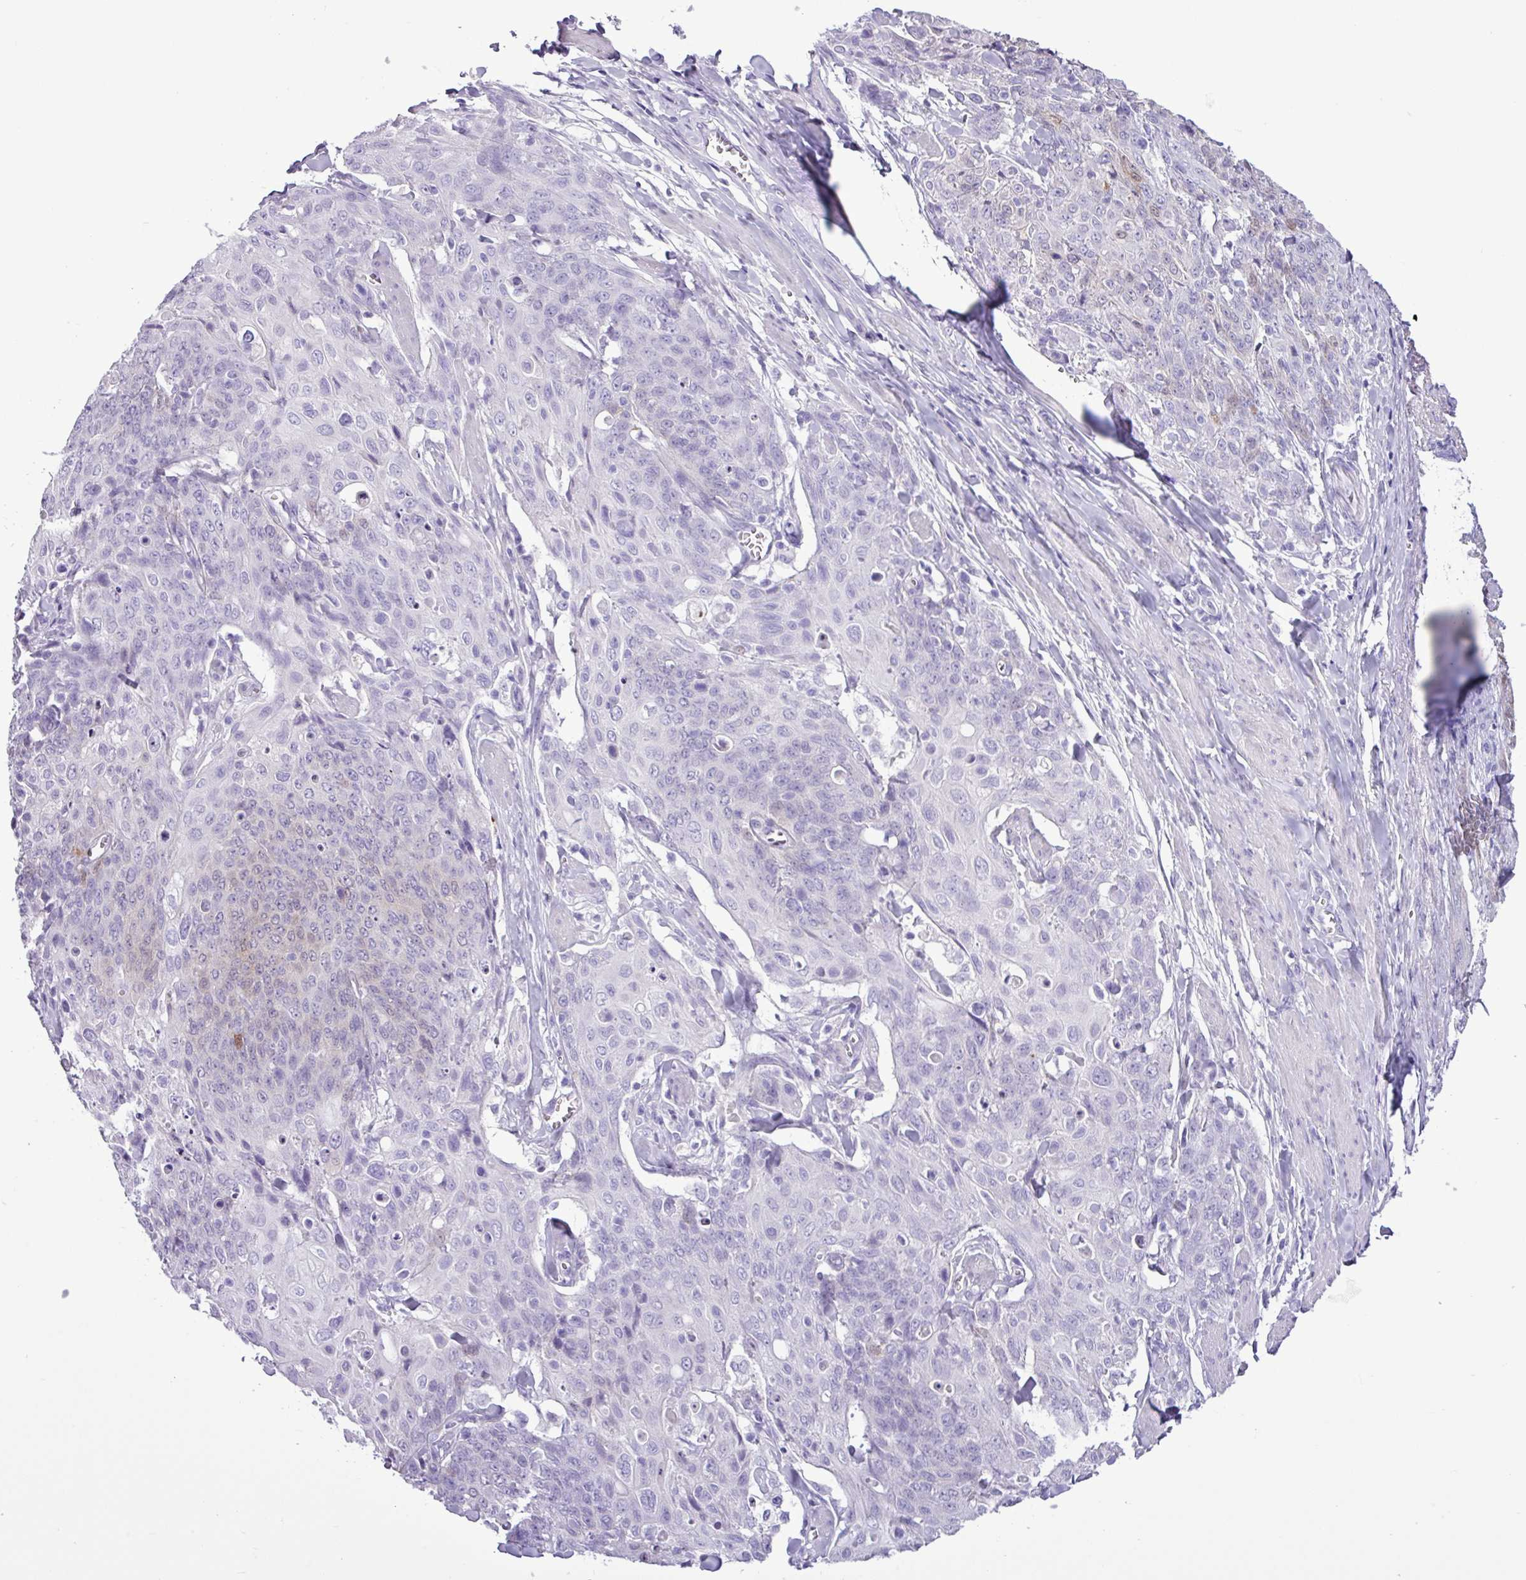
{"staining": {"intensity": "moderate", "quantity": "<25%", "location": "cytoplasmic/membranous,nuclear"}, "tissue": "skin cancer", "cell_type": "Tumor cells", "image_type": "cancer", "snomed": [{"axis": "morphology", "description": "Squamous cell carcinoma, NOS"}, {"axis": "topography", "description": "Skin"}, {"axis": "topography", "description": "Vulva"}], "caption": "Tumor cells demonstrate low levels of moderate cytoplasmic/membranous and nuclear positivity in about <25% of cells in human skin squamous cell carcinoma. The staining was performed using DAB, with brown indicating positive protein expression. Nuclei are stained blue with hematoxylin.", "gene": "ALDH3A1", "patient": {"sex": "female", "age": 85}}